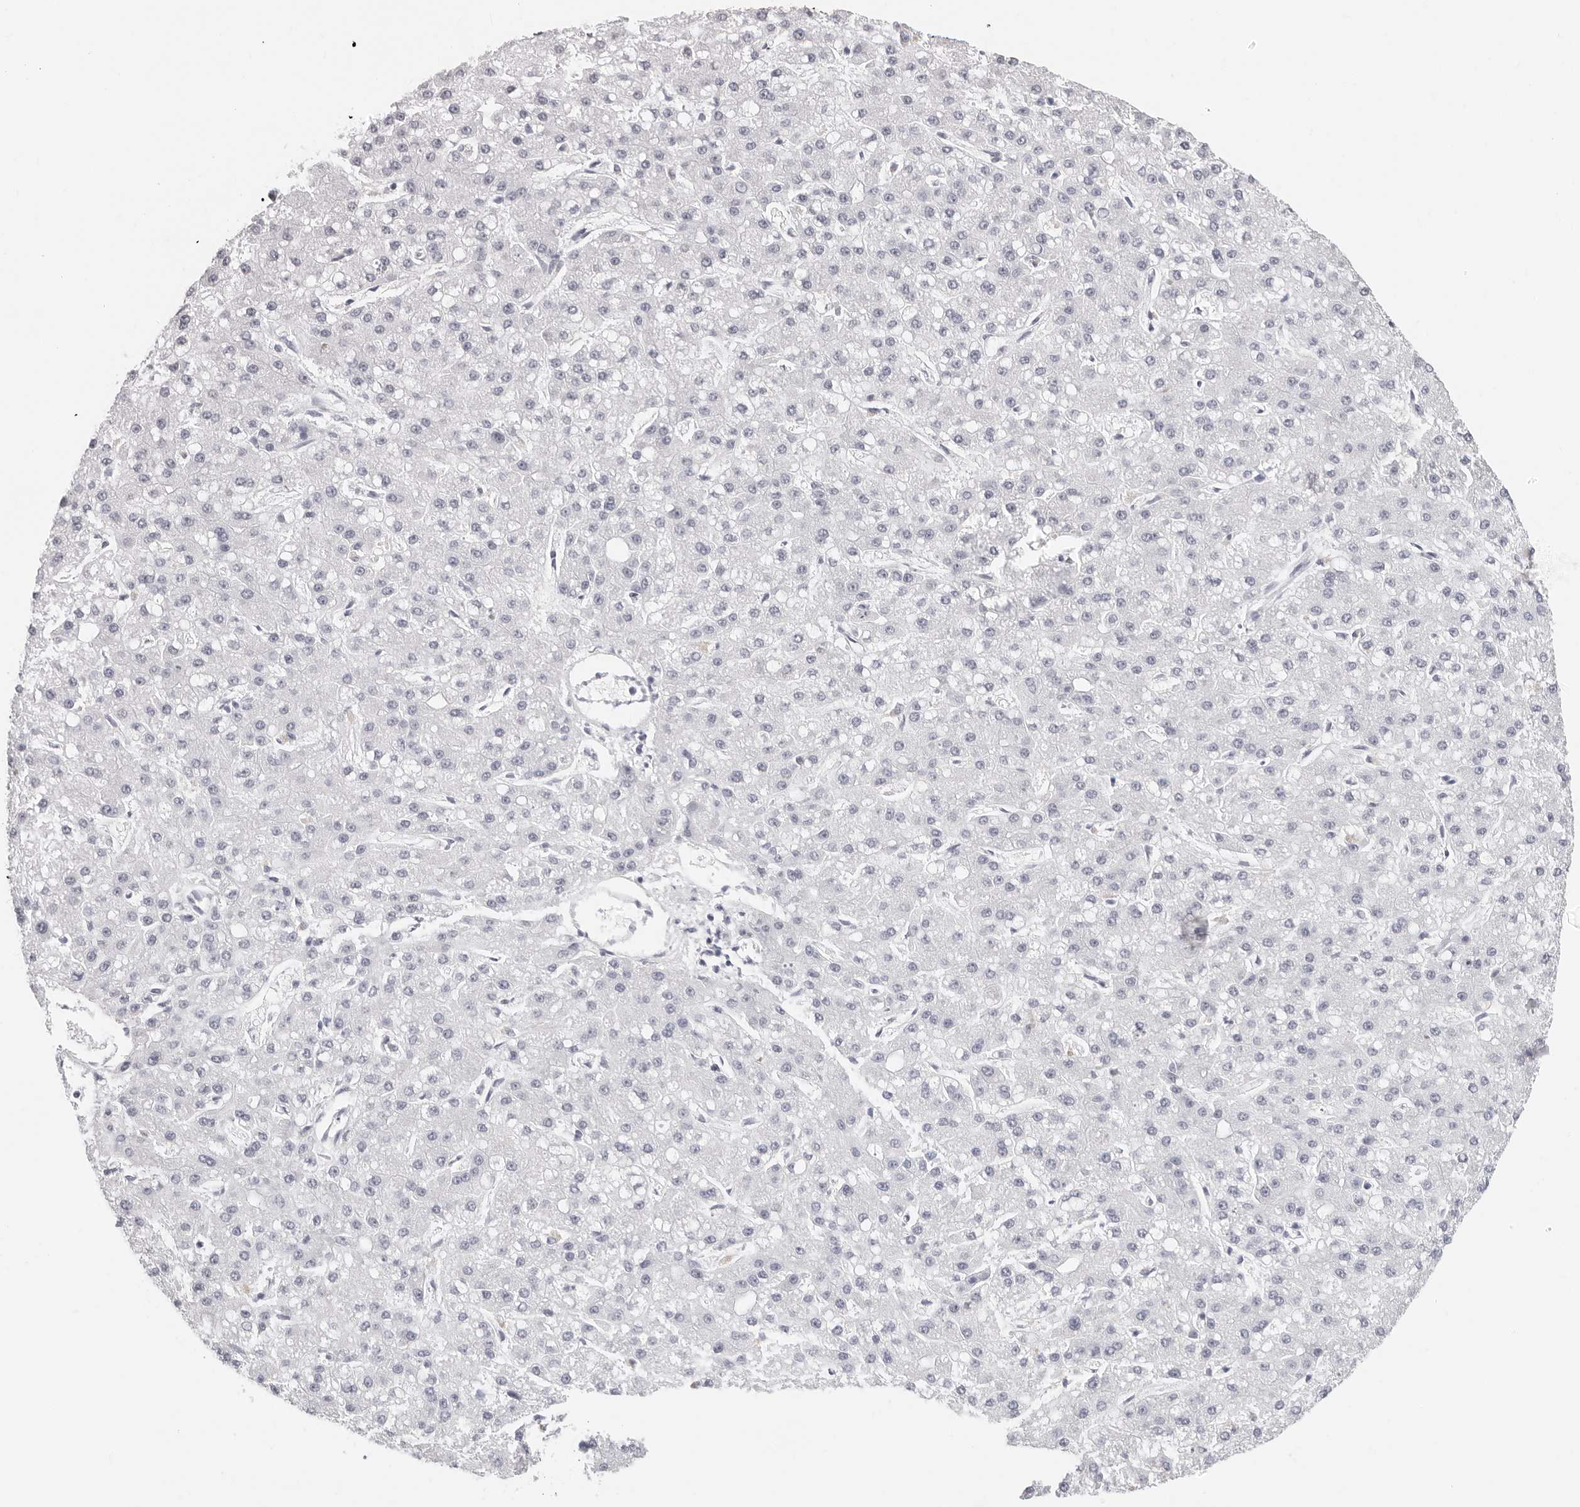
{"staining": {"intensity": "negative", "quantity": "none", "location": "none"}, "tissue": "liver cancer", "cell_type": "Tumor cells", "image_type": "cancer", "snomed": [{"axis": "morphology", "description": "Carcinoma, Hepatocellular, NOS"}, {"axis": "topography", "description": "Liver"}], "caption": "This is an immunohistochemistry (IHC) image of liver hepatocellular carcinoma. There is no staining in tumor cells.", "gene": "AGMAT", "patient": {"sex": "male", "age": 67}}